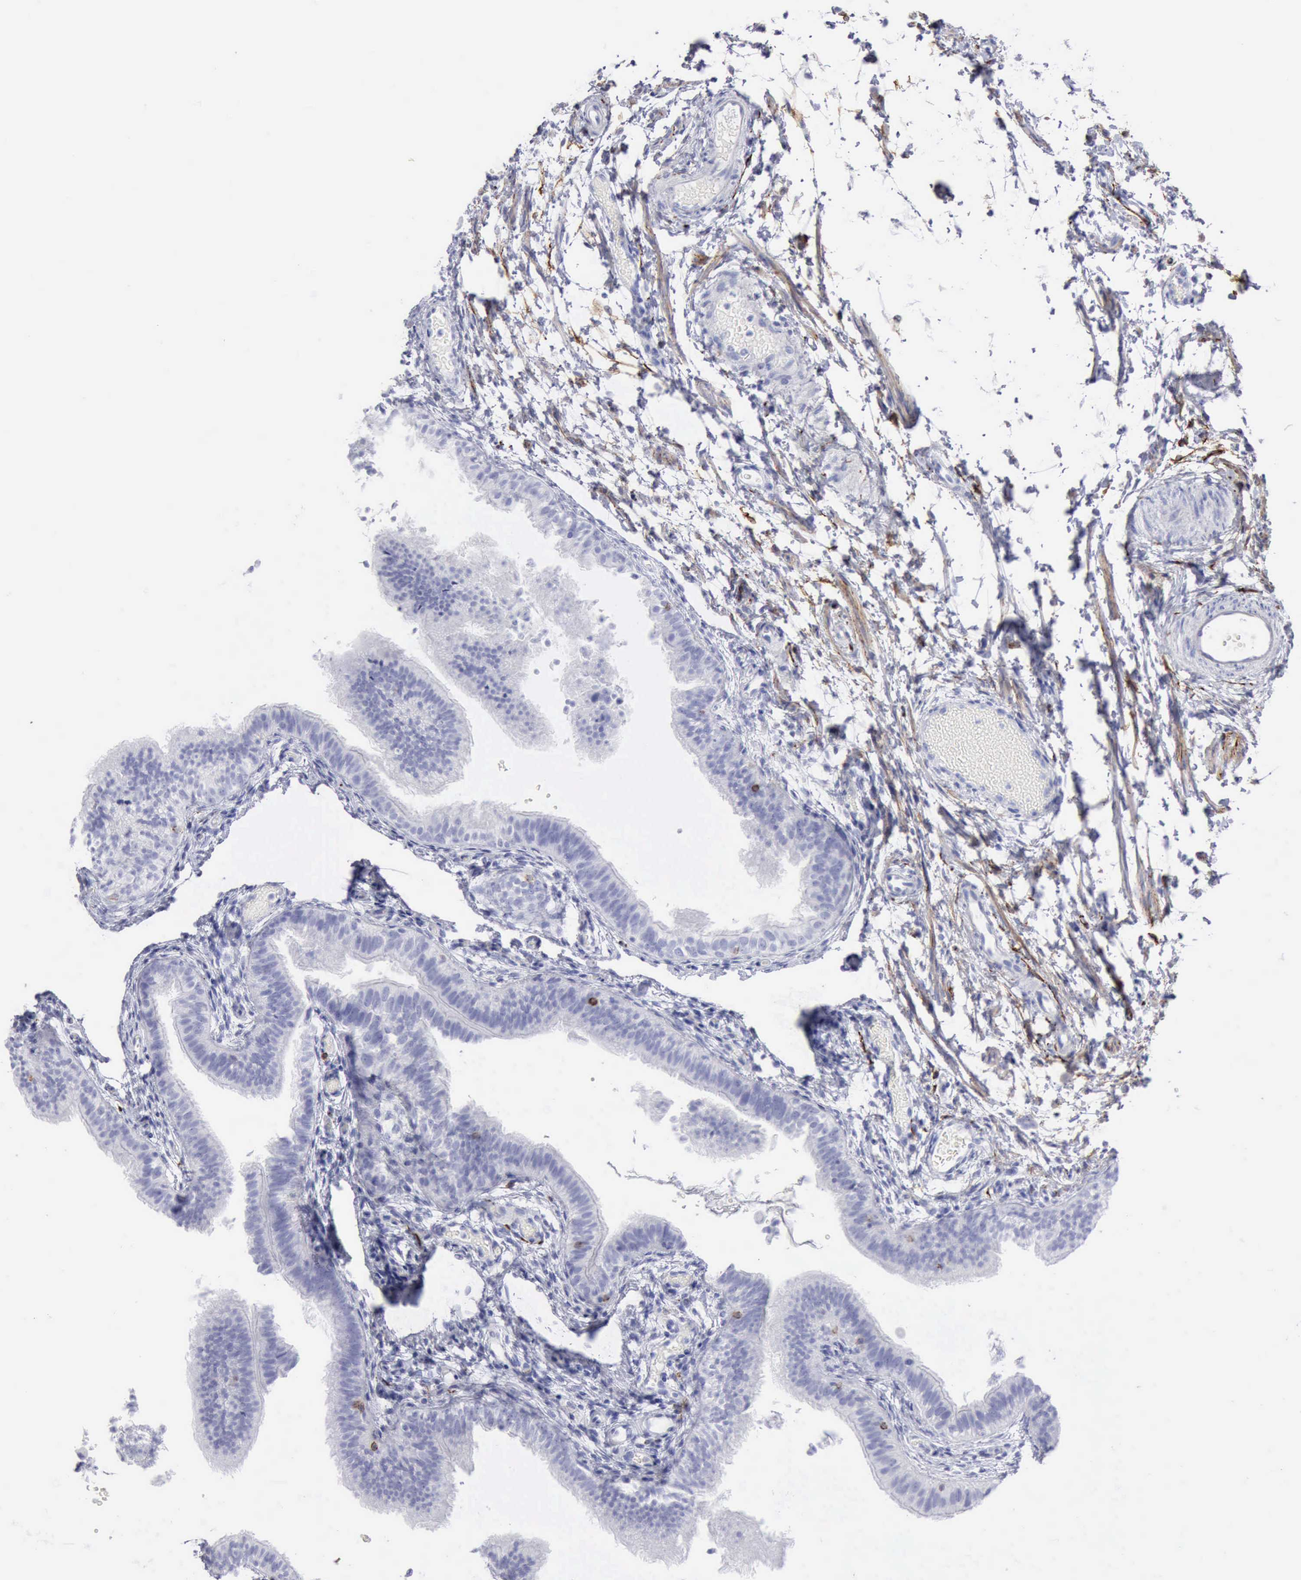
{"staining": {"intensity": "moderate", "quantity": "<25%", "location": "cytoplasmic/membranous"}, "tissue": "fallopian tube", "cell_type": "Glandular cells", "image_type": "normal", "snomed": [{"axis": "morphology", "description": "Normal tissue, NOS"}, {"axis": "morphology", "description": "Dermoid, NOS"}, {"axis": "topography", "description": "Fallopian tube"}], "caption": "Immunohistochemistry (DAB (3,3'-diaminobenzidine)) staining of benign fallopian tube shows moderate cytoplasmic/membranous protein positivity in approximately <25% of glandular cells. (IHC, brightfield microscopy, high magnification).", "gene": "NCAM1", "patient": {"sex": "female", "age": 33}}